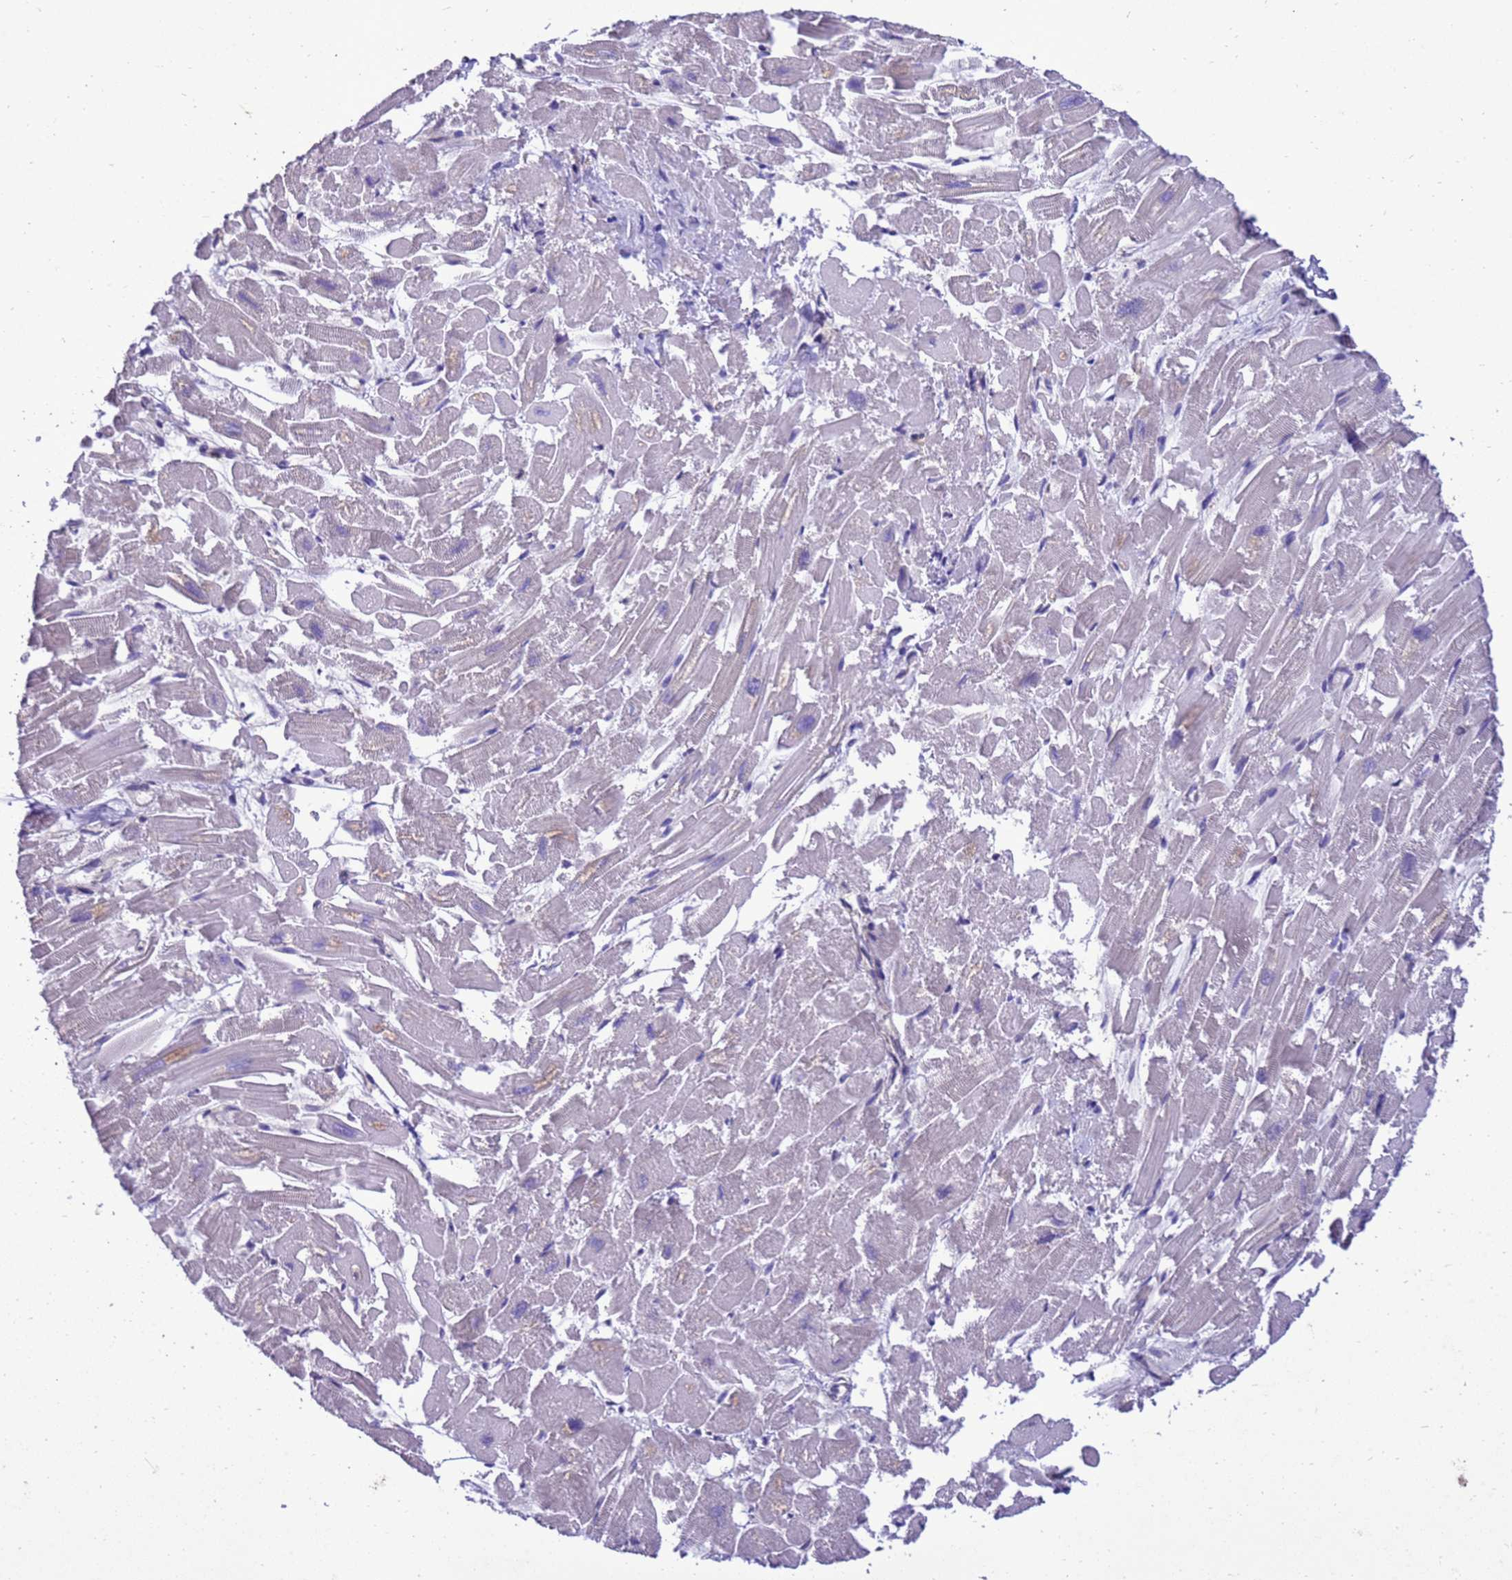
{"staining": {"intensity": "negative", "quantity": "none", "location": "none"}, "tissue": "heart muscle", "cell_type": "Cardiomyocytes", "image_type": "normal", "snomed": [{"axis": "morphology", "description": "Normal tissue, NOS"}, {"axis": "topography", "description": "Heart"}], "caption": "Heart muscle was stained to show a protein in brown. There is no significant positivity in cardiomyocytes. The staining is performed using DAB brown chromogen with nuclei counter-stained in using hematoxylin.", "gene": "RABEP2", "patient": {"sex": "male", "age": 54}}